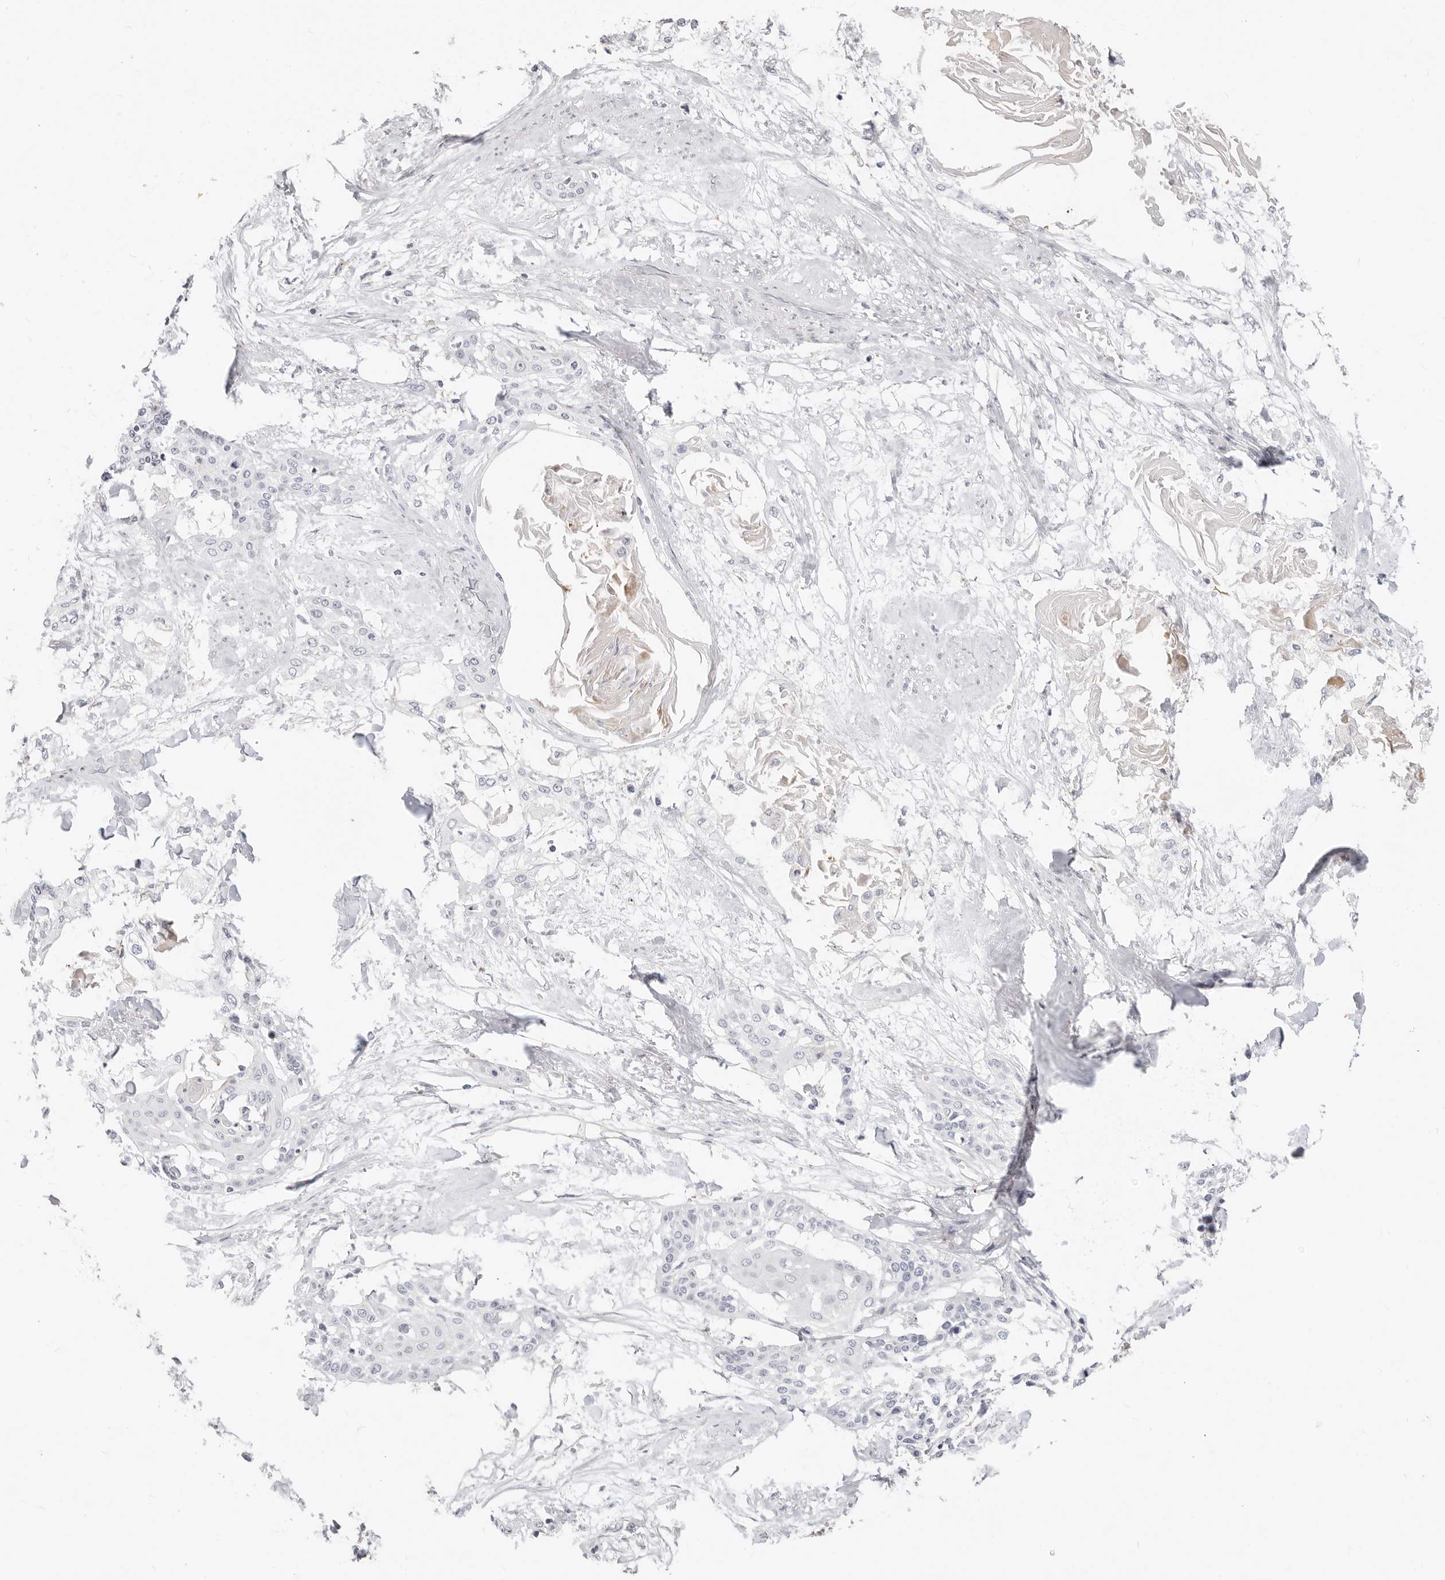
{"staining": {"intensity": "negative", "quantity": "none", "location": "none"}, "tissue": "cervical cancer", "cell_type": "Tumor cells", "image_type": "cancer", "snomed": [{"axis": "morphology", "description": "Squamous cell carcinoma, NOS"}, {"axis": "topography", "description": "Cervix"}], "caption": "An IHC image of cervical squamous cell carcinoma is shown. There is no staining in tumor cells of cervical squamous cell carcinoma.", "gene": "ZRANB1", "patient": {"sex": "female", "age": 57}}